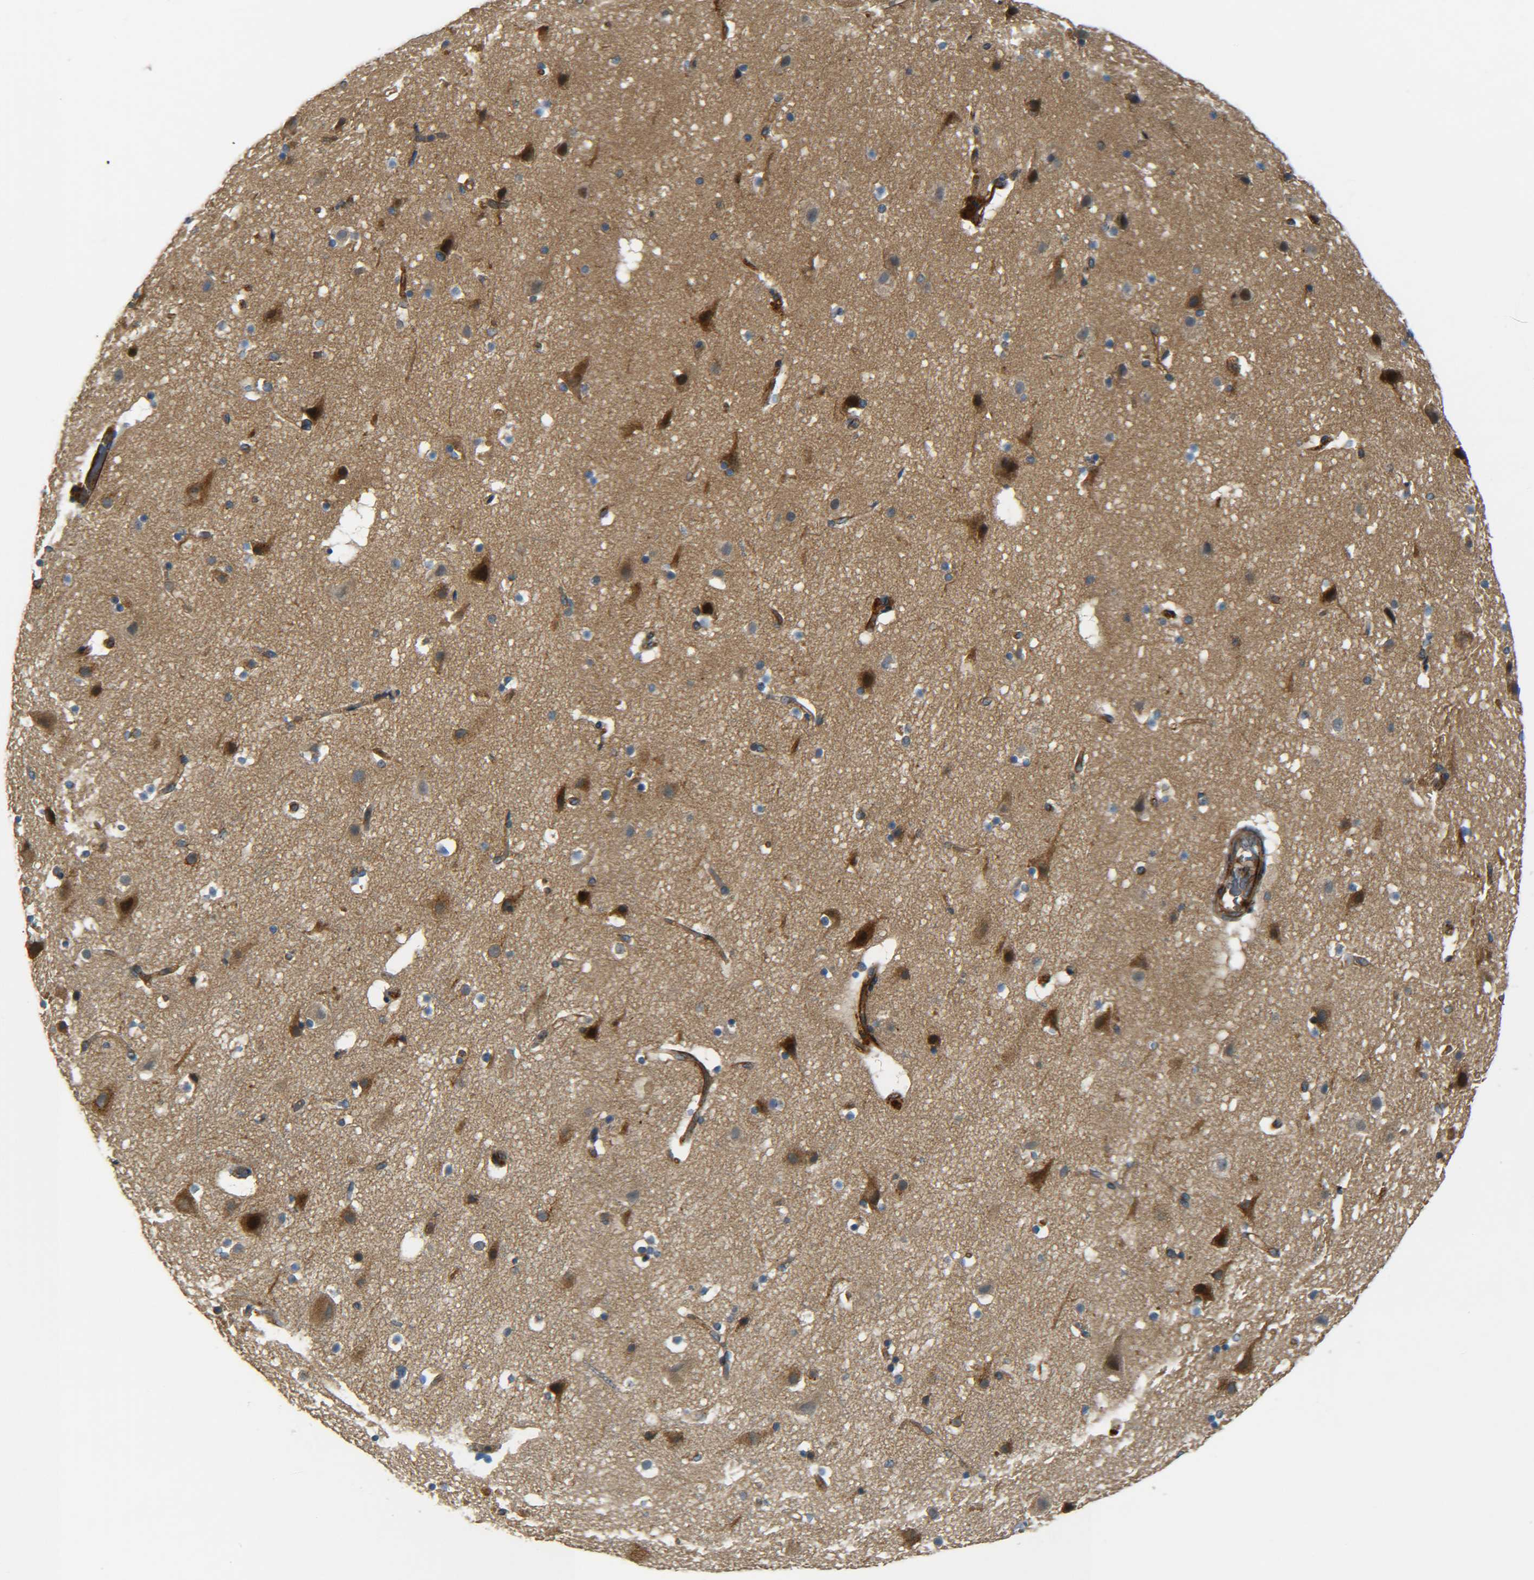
{"staining": {"intensity": "moderate", "quantity": ">75%", "location": "cytoplasmic/membranous"}, "tissue": "cerebral cortex", "cell_type": "Endothelial cells", "image_type": "normal", "snomed": [{"axis": "morphology", "description": "Normal tissue, NOS"}, {"axis": "topography", "description": "Cerebral cortex"}], "caption": "A photomicrograph showing moderate cytoplasmic/membranous expression in about >75% of endothelial cells in benign cerebral cortex, as visualized by brown immunohistochemical staining.", "gene": "LRCH3", "patient": {"sex": "male", "age": 45}}